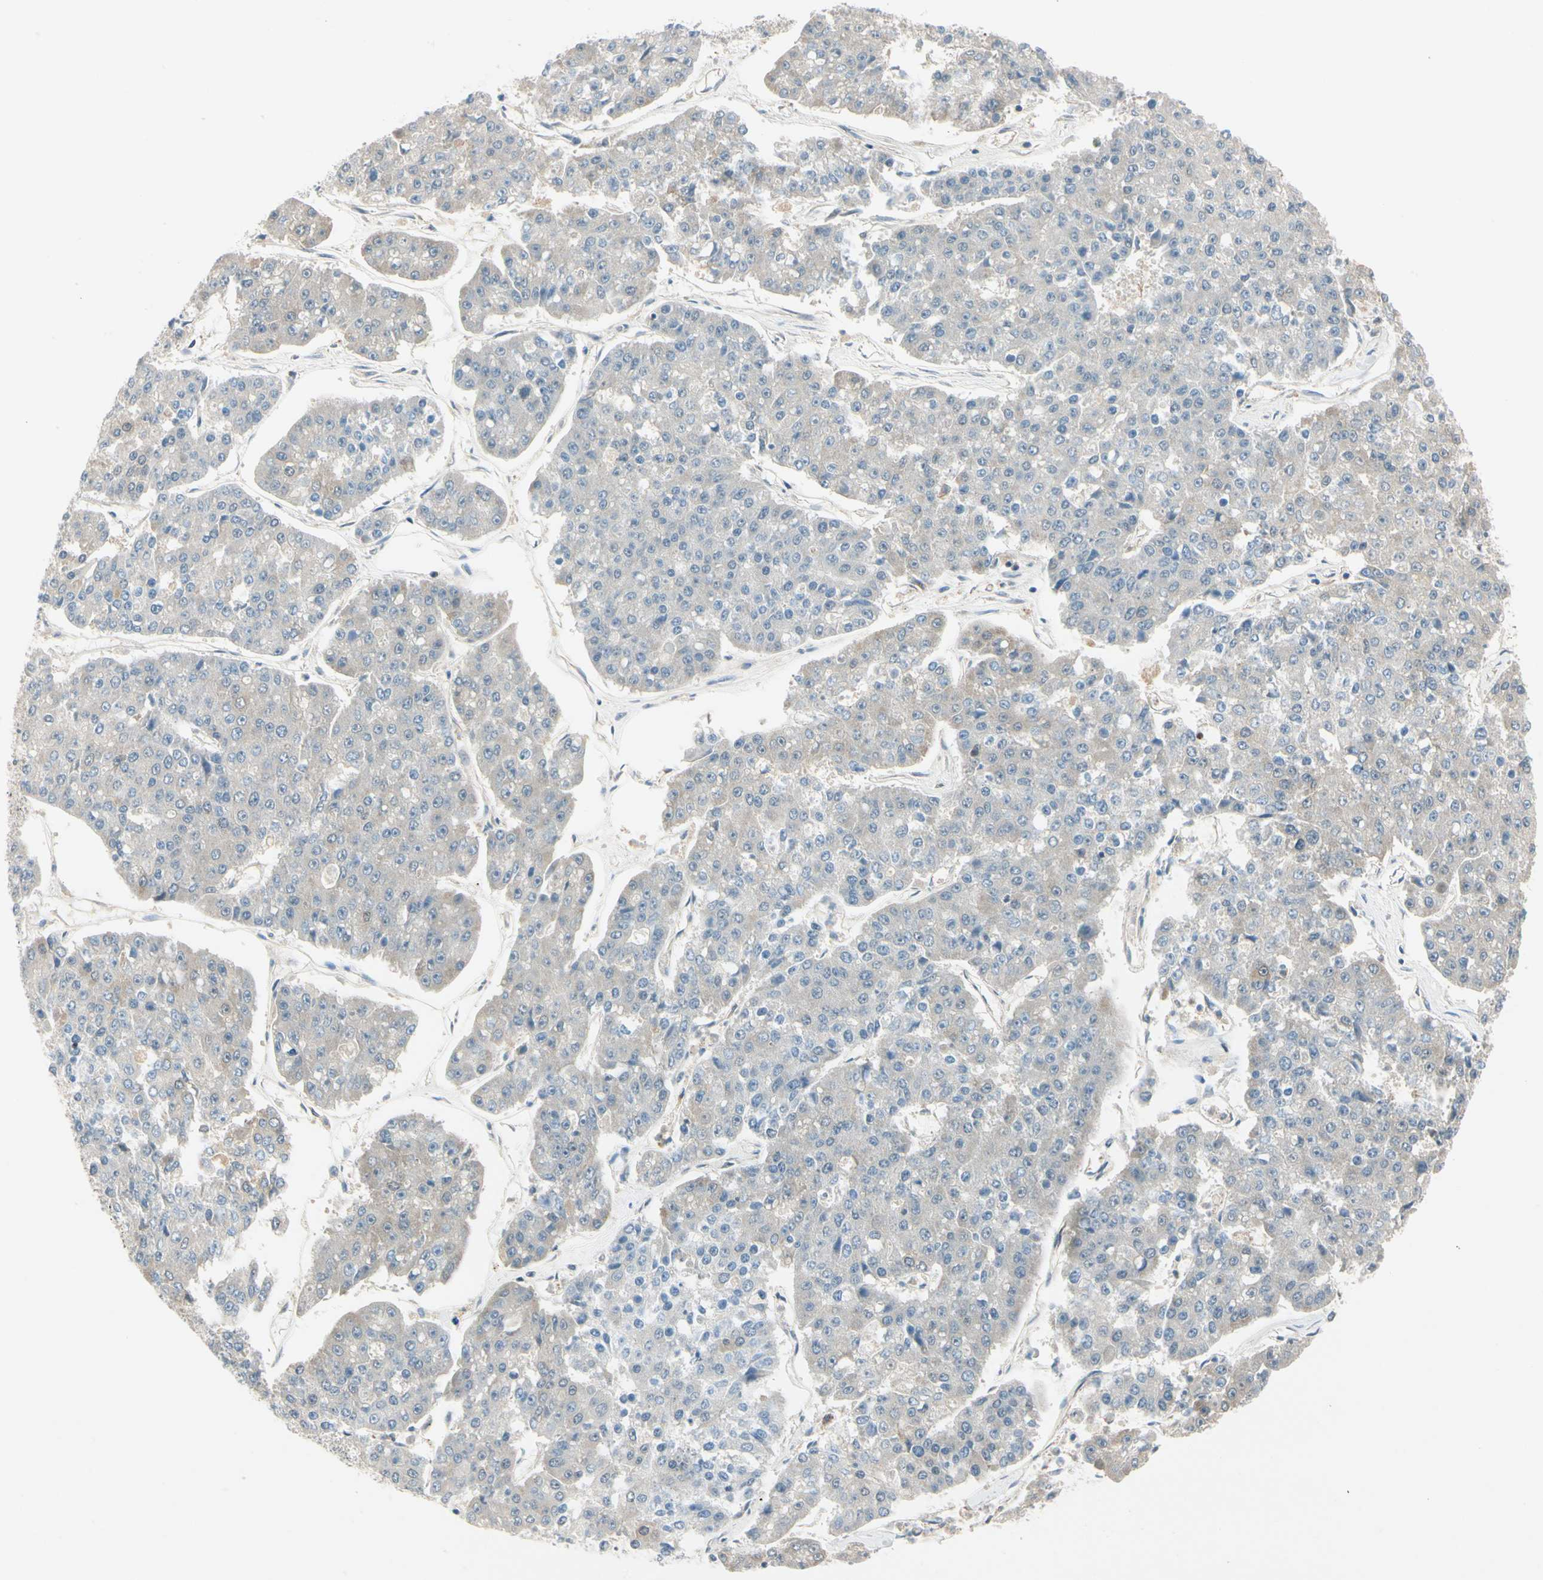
{"staining": {"intensity": "weak", "quantity": "<25%", "location": "cytoplasmic/membranous"}, "tissue": "pancreatic cancer", "cell_type": "Tumor cells", "image_type": "cancer", "snomed": [{"axis": "morphology", "description": "Adenocarcinoma, NOS"}, {"axis": "topography", "description": "Pancreas"}], "caption": "A micrograph of pancreatic cancer (adenocarcinoma) stained for a protein shows no brown staining in tumor cells. (DAB (3,3'-diaminobenzidine) immunohistochemistry with hematoxylin counter stain).", "gene": "WIPI1", "patient": {"sex": "male", "age": 50}}